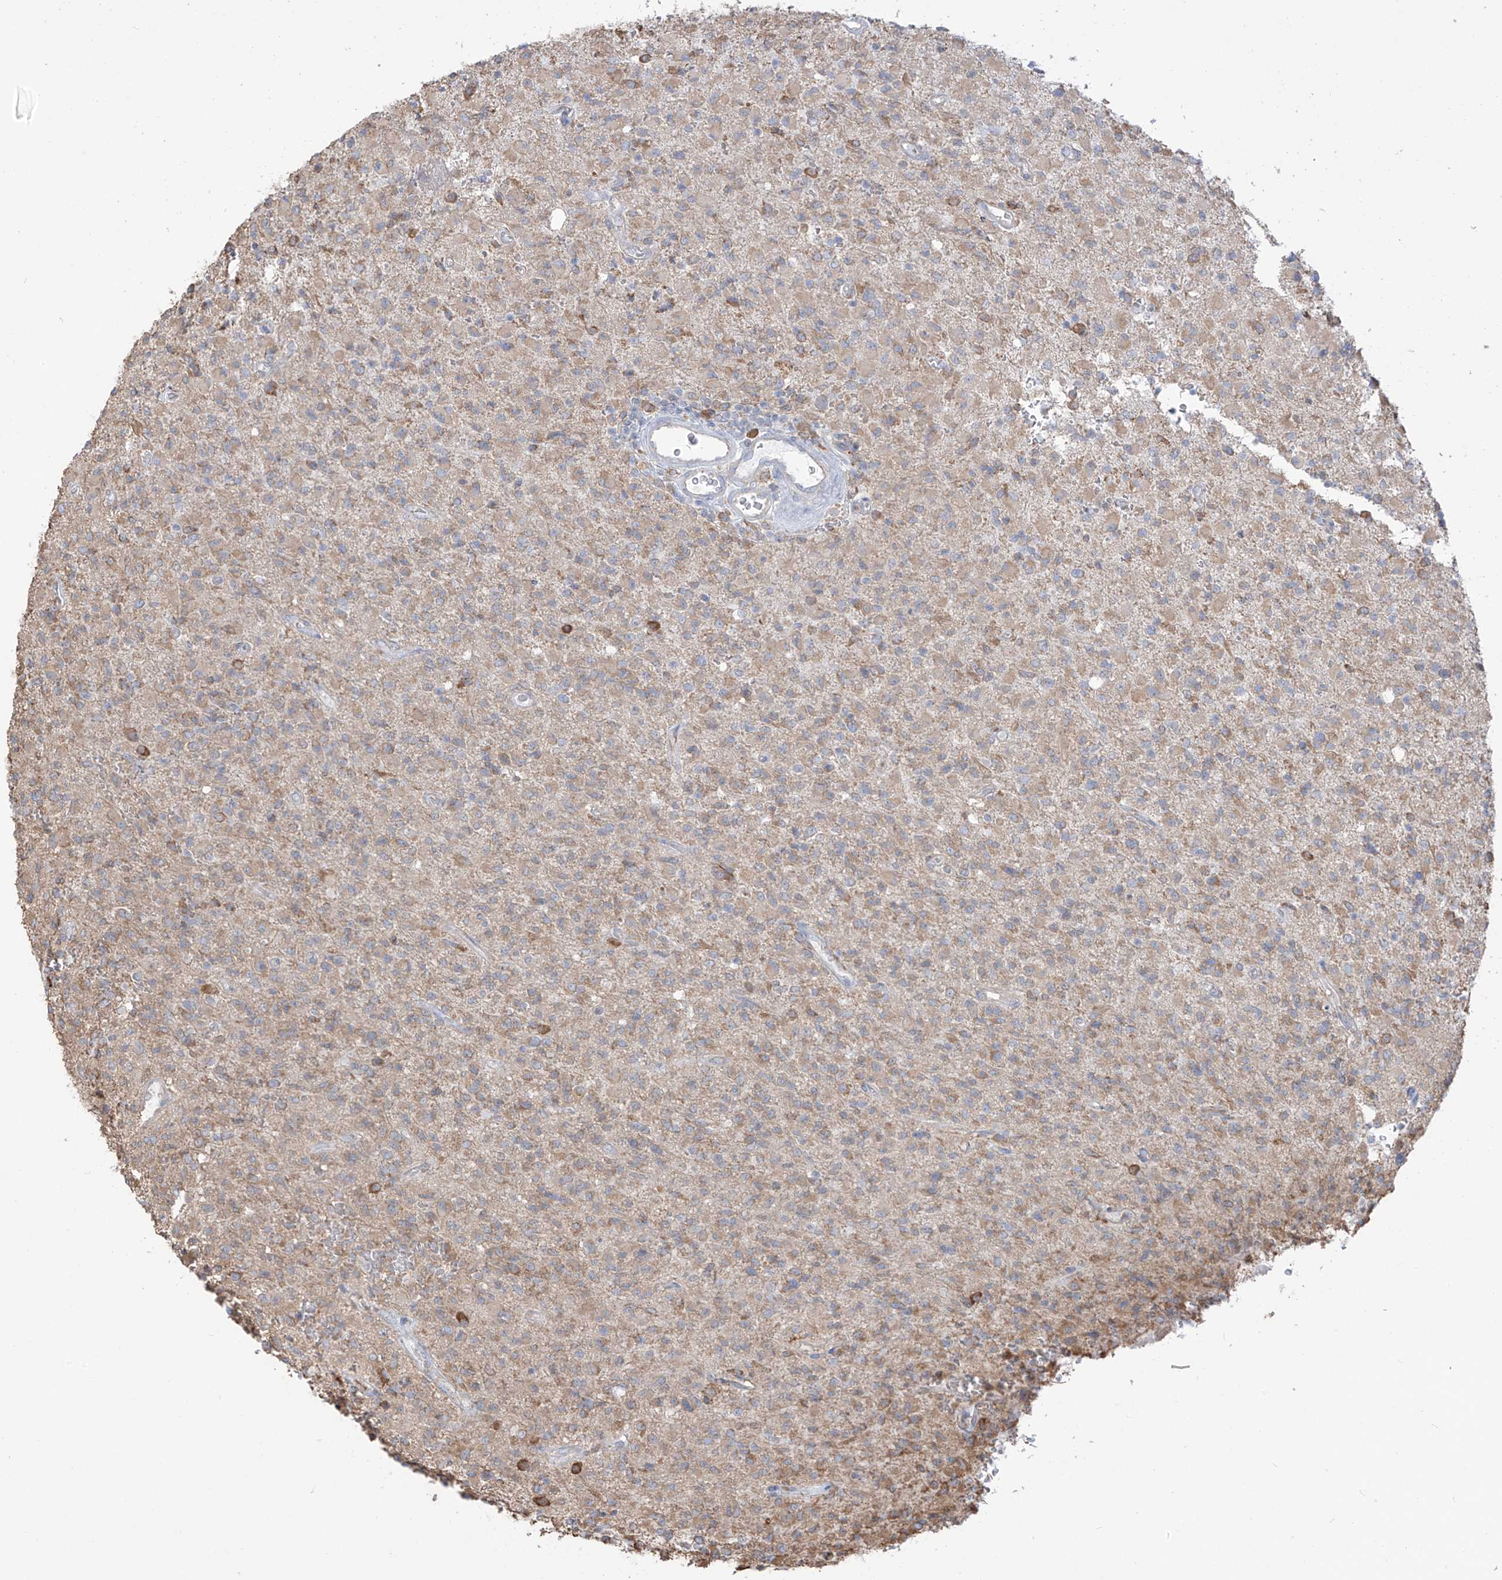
{"staining": {"intensity": "weak", "quantity": "<25%", "location": "cytoplasmic/membranous"}, "tissue": "glioma", "cell_type": "Tumor cells", "image_type": "cancer", "snomed": [{"axis": "morphology", "description": "Glioma, malignant, High grade"}, {"axis": "topography", "description": "Brain"}], "caption": "Tumor cells are negative for brown protein staining in glioma.", "gene": "PDIA6", "patient": {"sex": "female", "age": 57}}